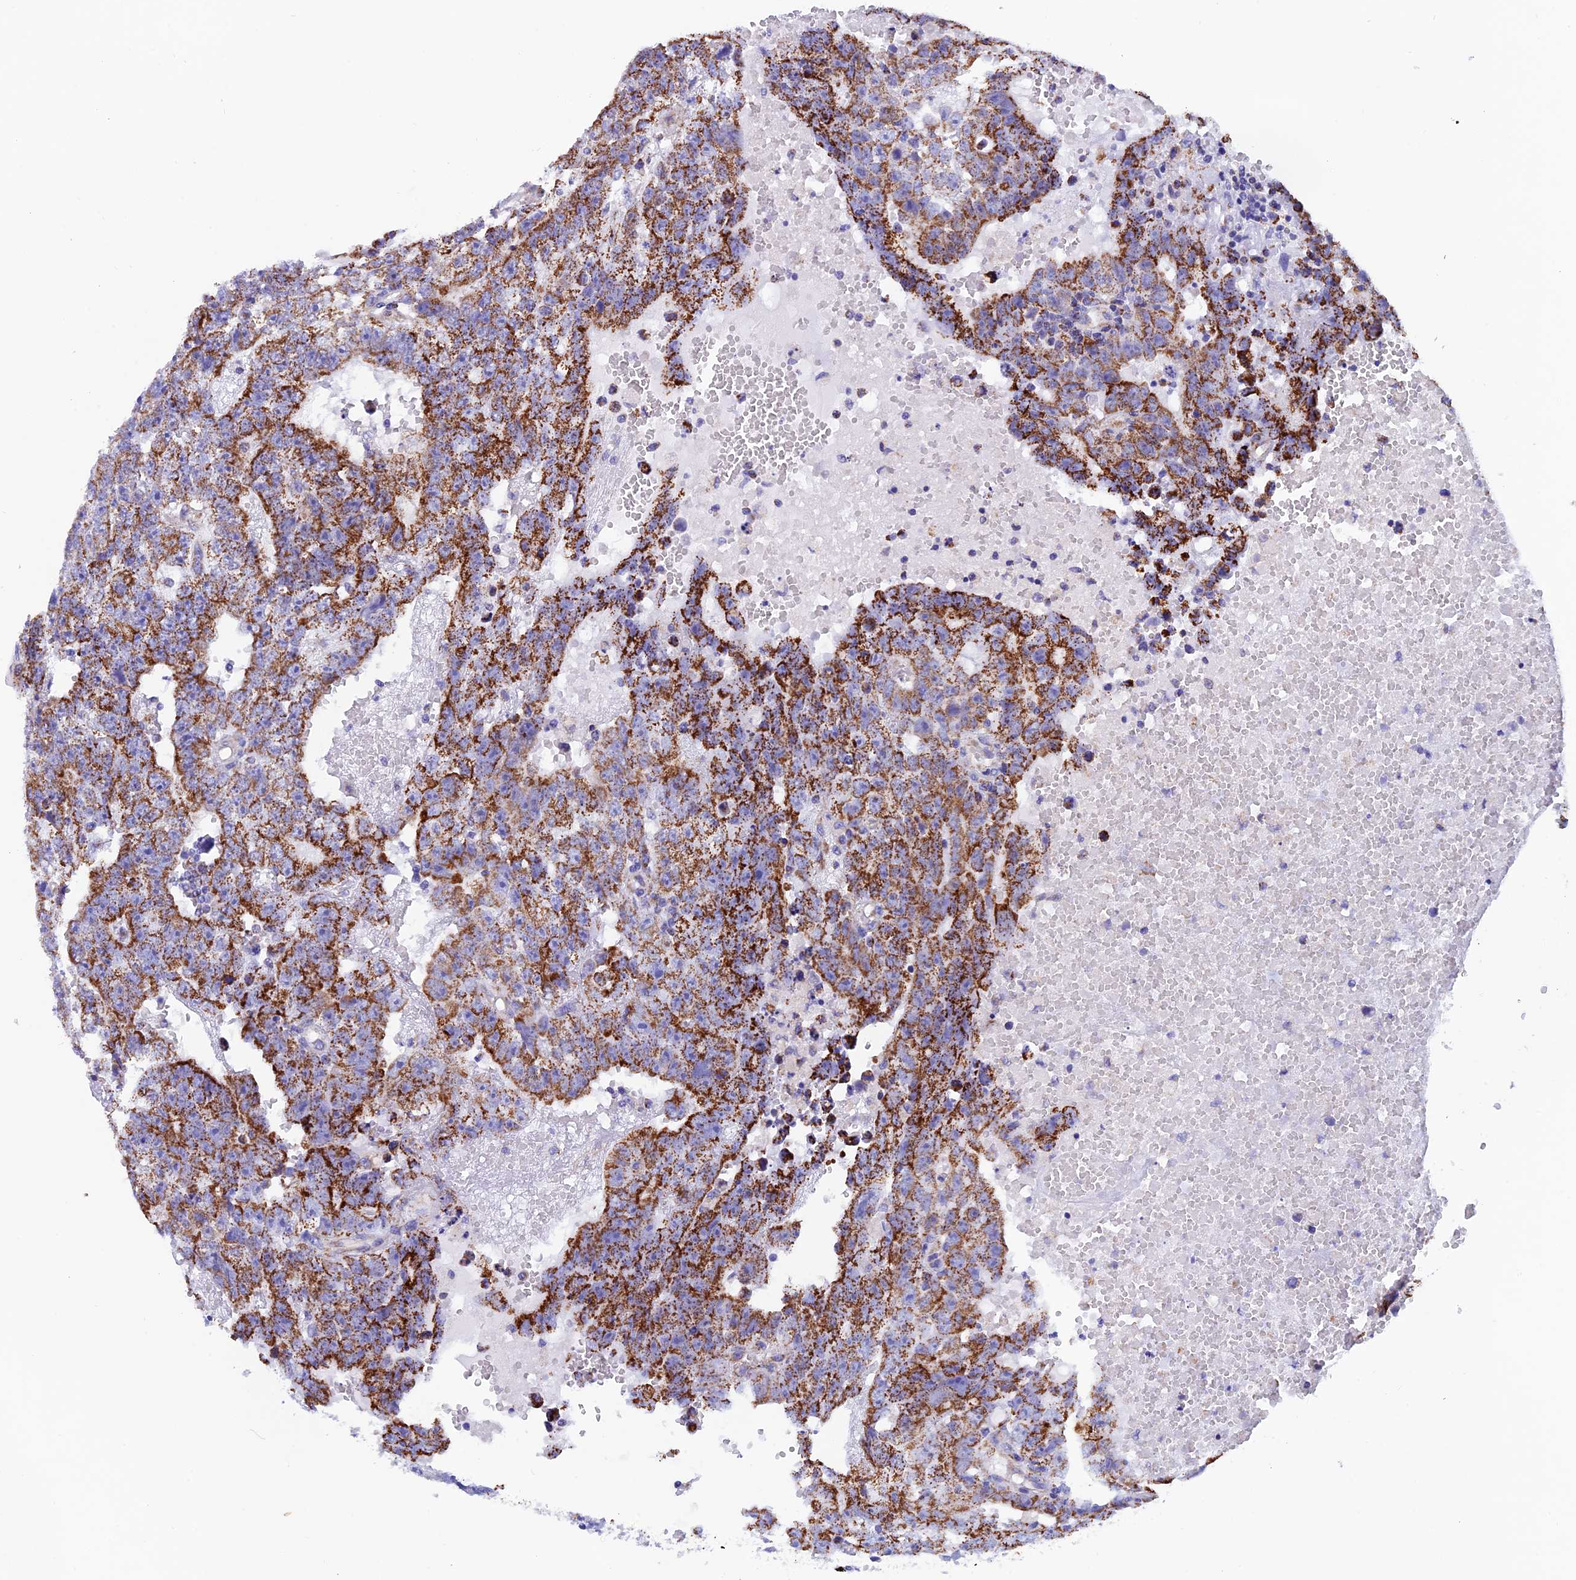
{"staining": {"intensity": "strong", "quantity": ">75%", "location": "cytoplasmic/membranous"}, "tissue": "testis cancer", "cell_type": "Tumor cells", "image_type": "cancer", "snomed": [{"axis": "morphology", "description": "Carcinoma, Embryonal, NOS"}, {"axis": "topography", "description": "Testis"}], "caption": "Testis cancer (embryonal carcinoma) was stained to show a protein in brown. There is high levels of strong cytoplasmic/membranous expression in about >75% of tumor cells.", "gene": "SLC8B1", "patient": {"sex": "male", "age": 25}}